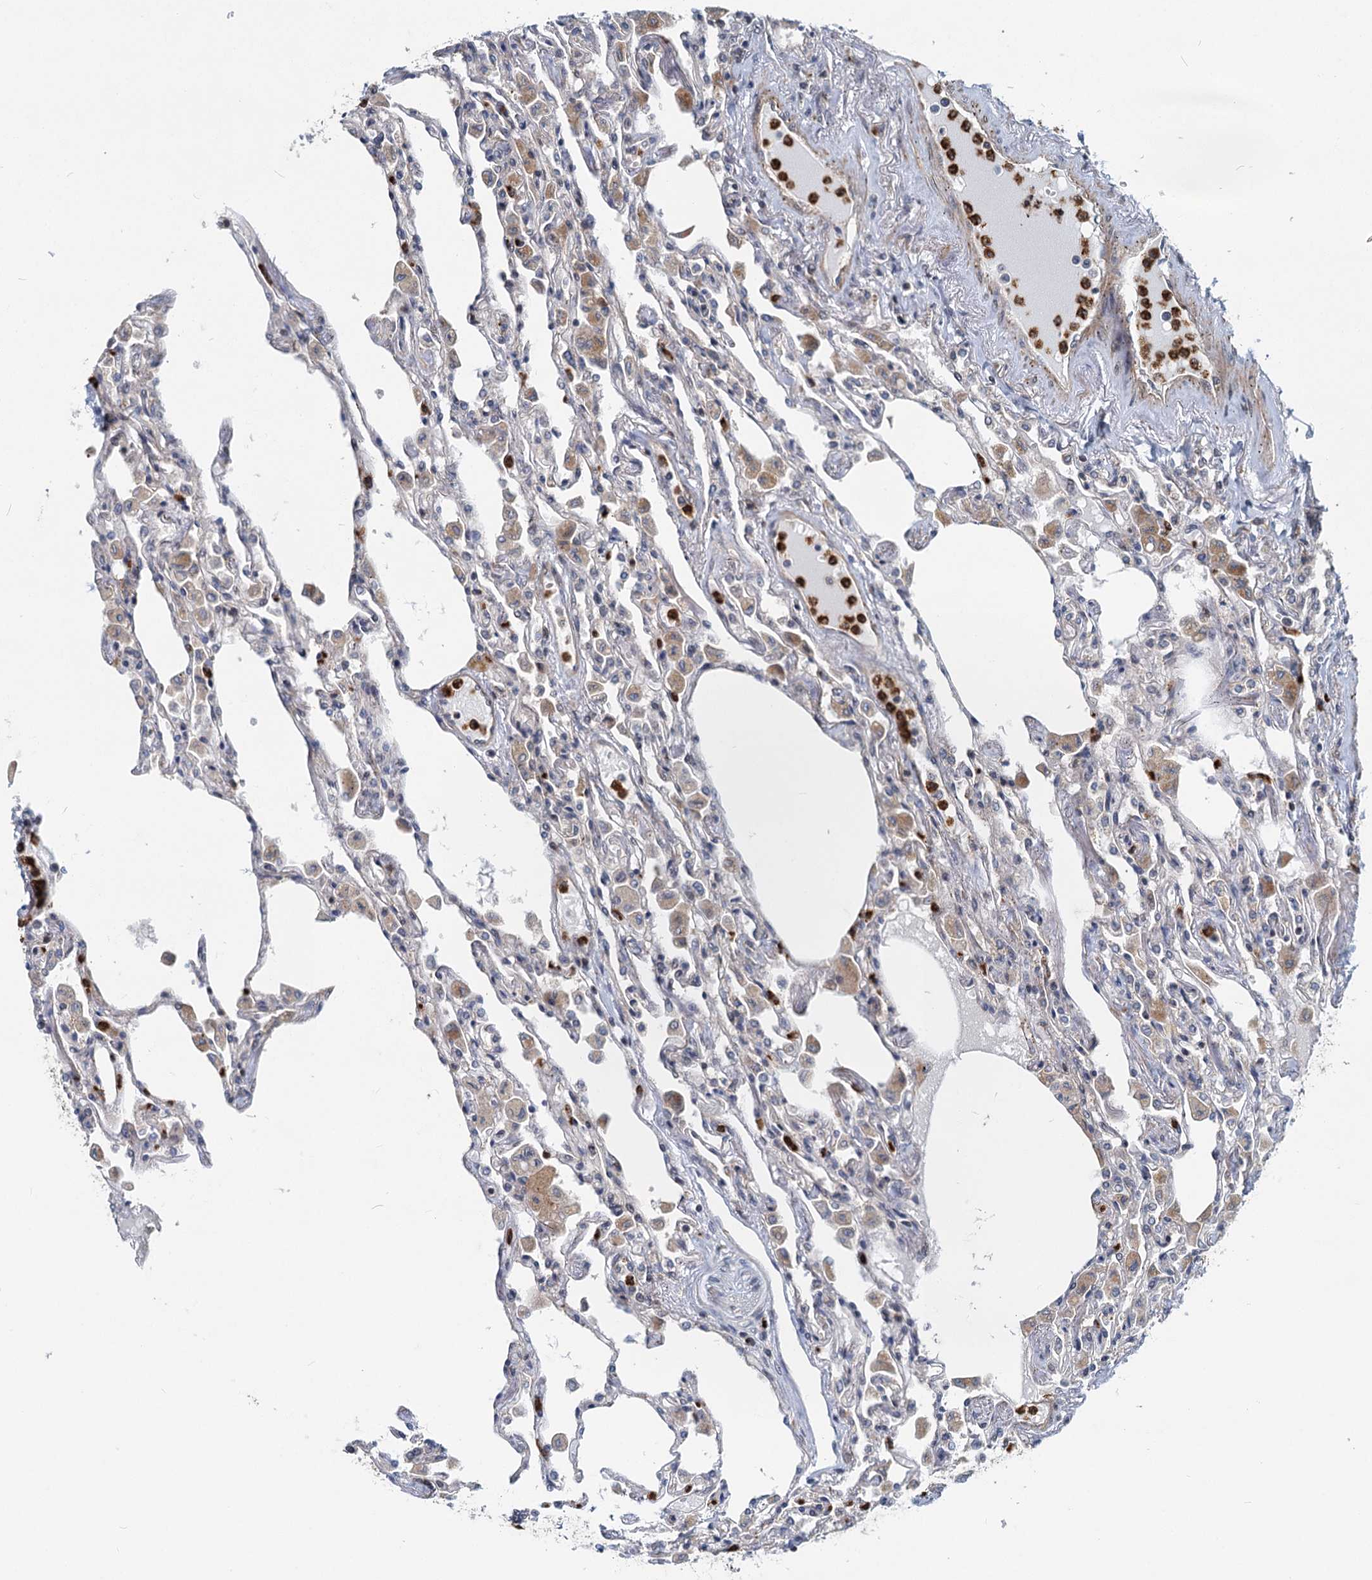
{"staining": {"intensity": "strong", "quantity": "<25%", "location": "nuclear"}, "tissue": "lung", "cell_type": "Alveolar cells", "image_type": "normal", "snomed": [{"axis": "morphology", "description": "Normal tissue, NOS"}, {"axis": "topography", "description": "Bronchus"}, {"axis": "topography", "description": "Lung"}], "caption": "Approximately <25% of alveolar cells in benign human lung demonstrate strong nuclear protein staining as visualized by brown immunohistochemical staining.", "gene": "ADCY2", "patient": {"sex": "female", "age": 49}}